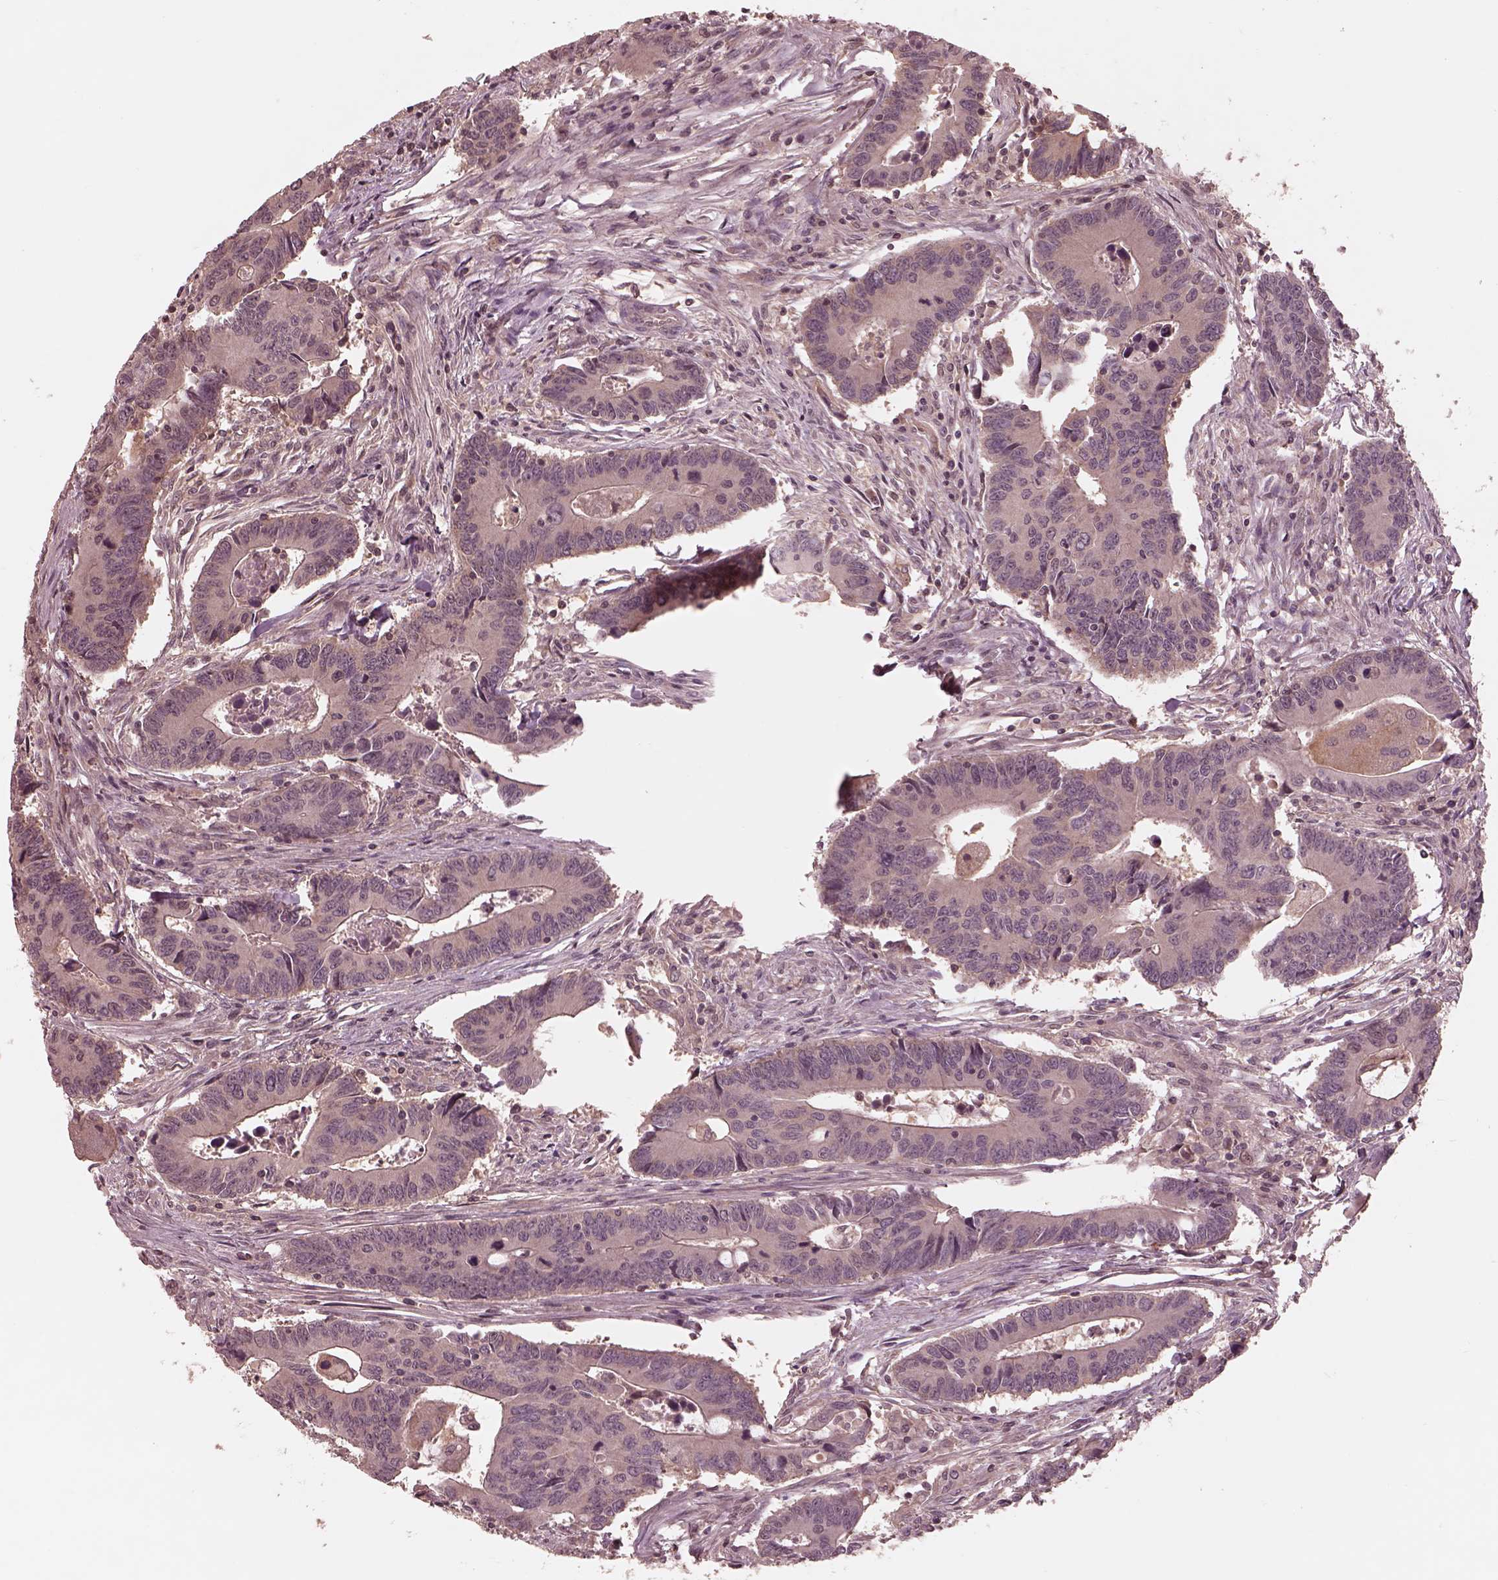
{"staining": {"intensity": "negative", "quantity": "none", "location": "none"}, "tissue": "colorectal cancer", "cell_type": "Tumor cells", "image_type": "cancer", "snomed": [{"axis": "morphology", "description": "Adenocarcinoma, NOS"}, {"axis": "topography", "description": "Rectum"}], "caption": "Tumor cells are negative for protein expression in human colorectal cancer (adenocarcinoma).", "gene": "TF", "patient": {"sex": "male", "age": 67}}